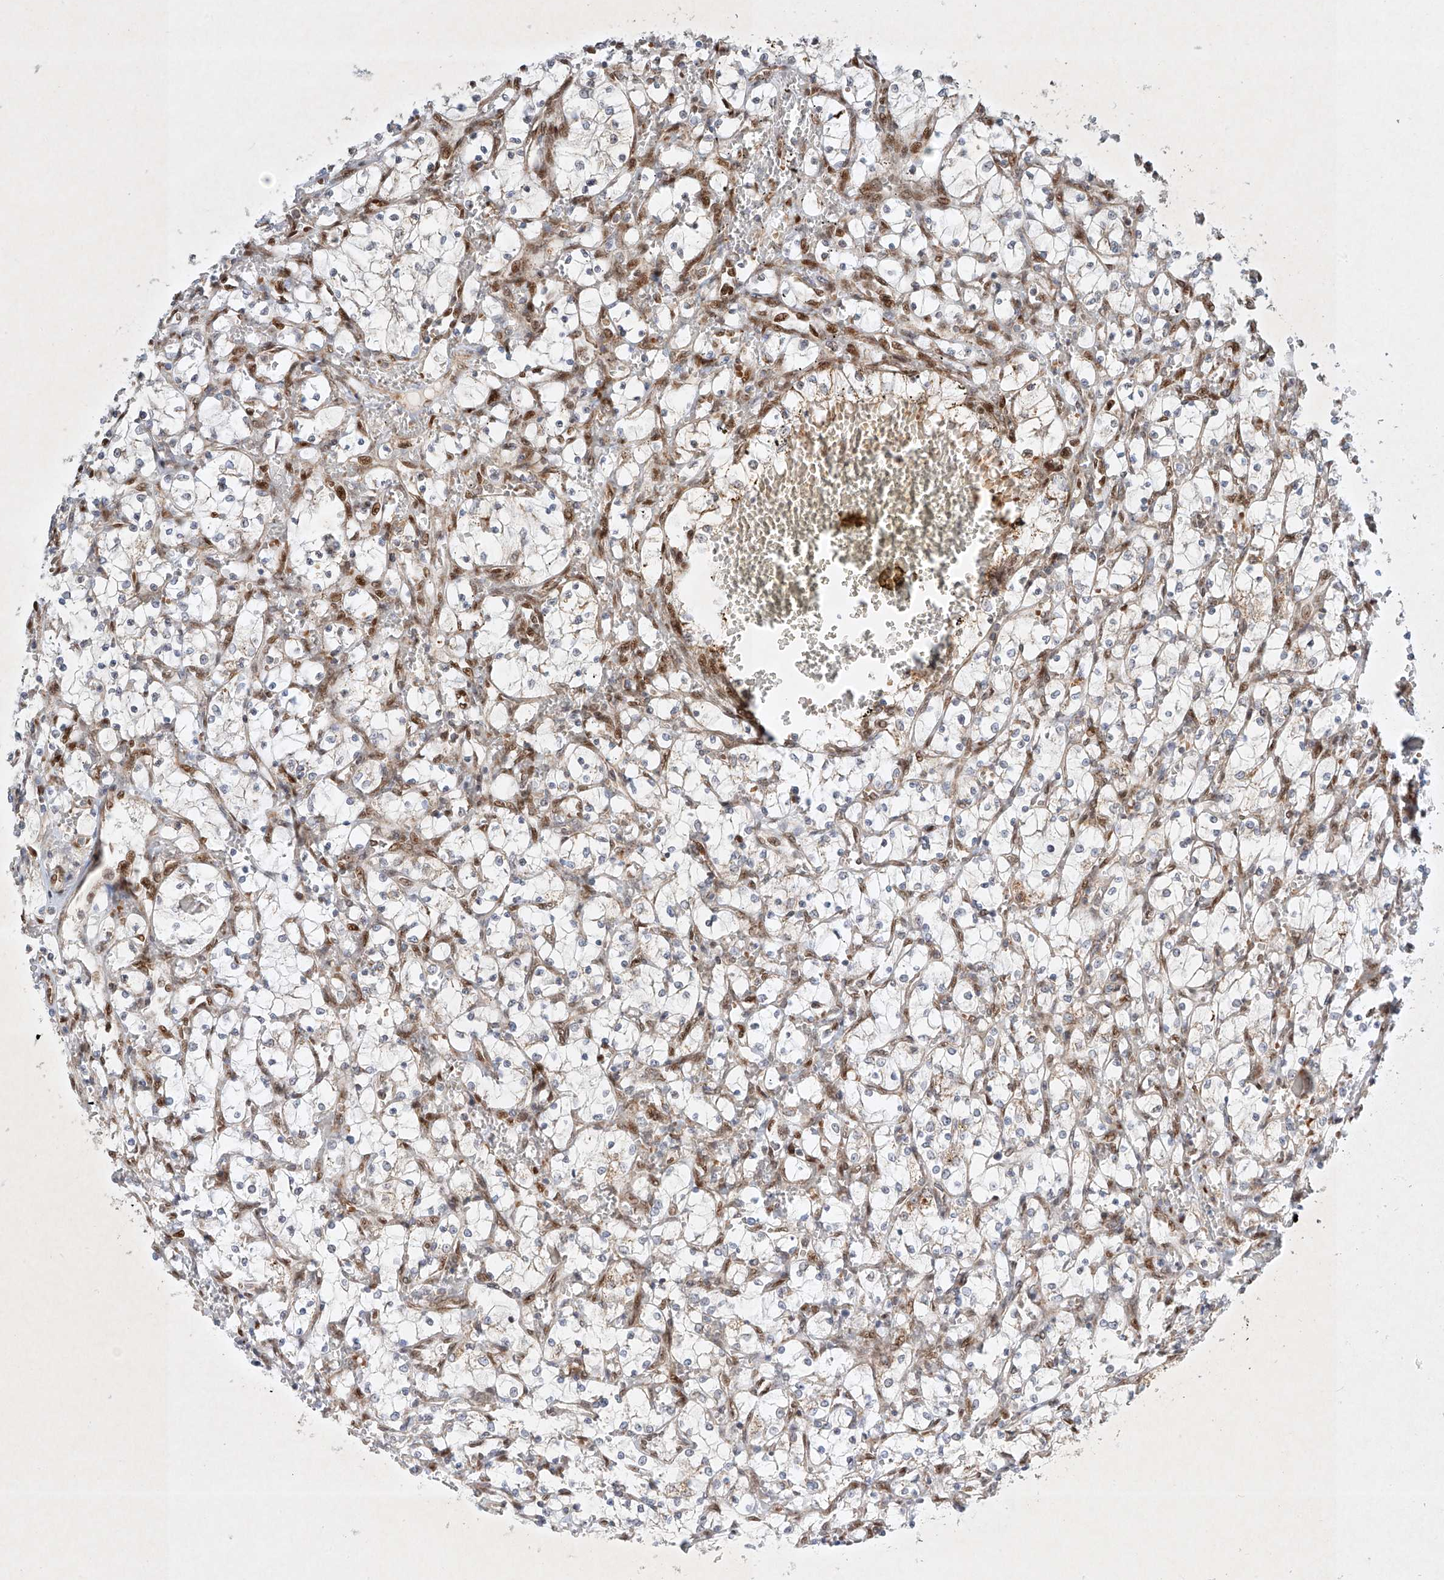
{"staining": {"intensity": "weak", "quantity": "<25%", "location": "cytoplasmic/membranous"}, "tissue": "renal cancer", "cell_type": "Tumor cells", "image_type": "cancer", "snomed": [{"axis": "morphology", "description": "Adenocarcinoma, NOS"}, {"axis": "topography", "description": "Kidney"}], "caption": "This is an immunohistochemistry (IHC) micrograph of adenocarcinoma (renal). There is no staining in tumor cells.", "gene": "EPG5", "patient": {"sex": "female", "age": 69}}